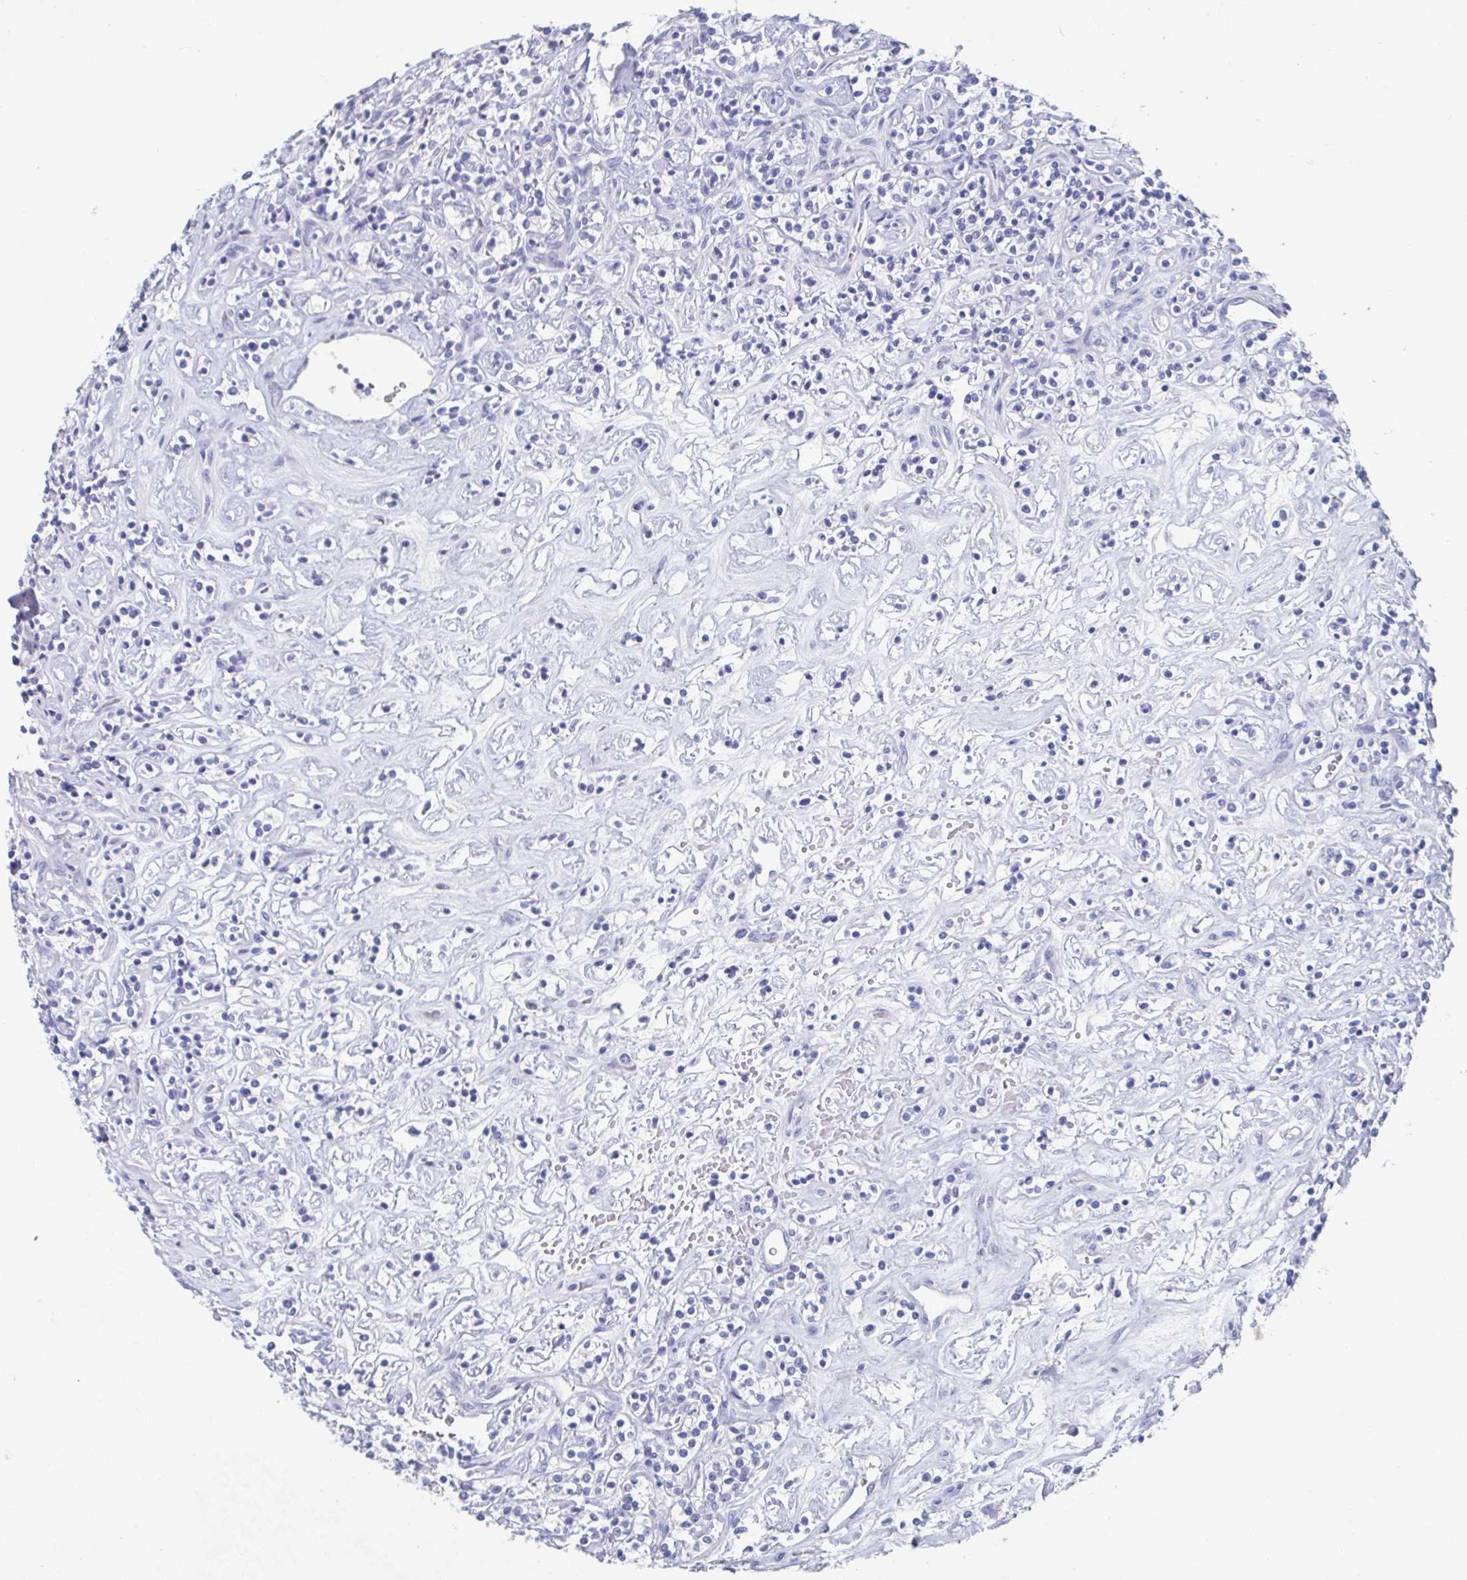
{"staining": {"intensity": "negative", "quantity": "none", "location": "none"}, "tissue": "renal cancer", "cell_type": "Tumor cells", "image_type": "cancer", "snomed": [{"axis": "morphology", "description": "Adenocarcinoma, NOS"}, {"axis": "topography", "description": "Kidney"}], "caption": "IHC of human adenocarcinoma (renal) displays no expression in tumor cells.", "gene": "SHCBP1L", "patient": {"sex": "male", "age": 77}}